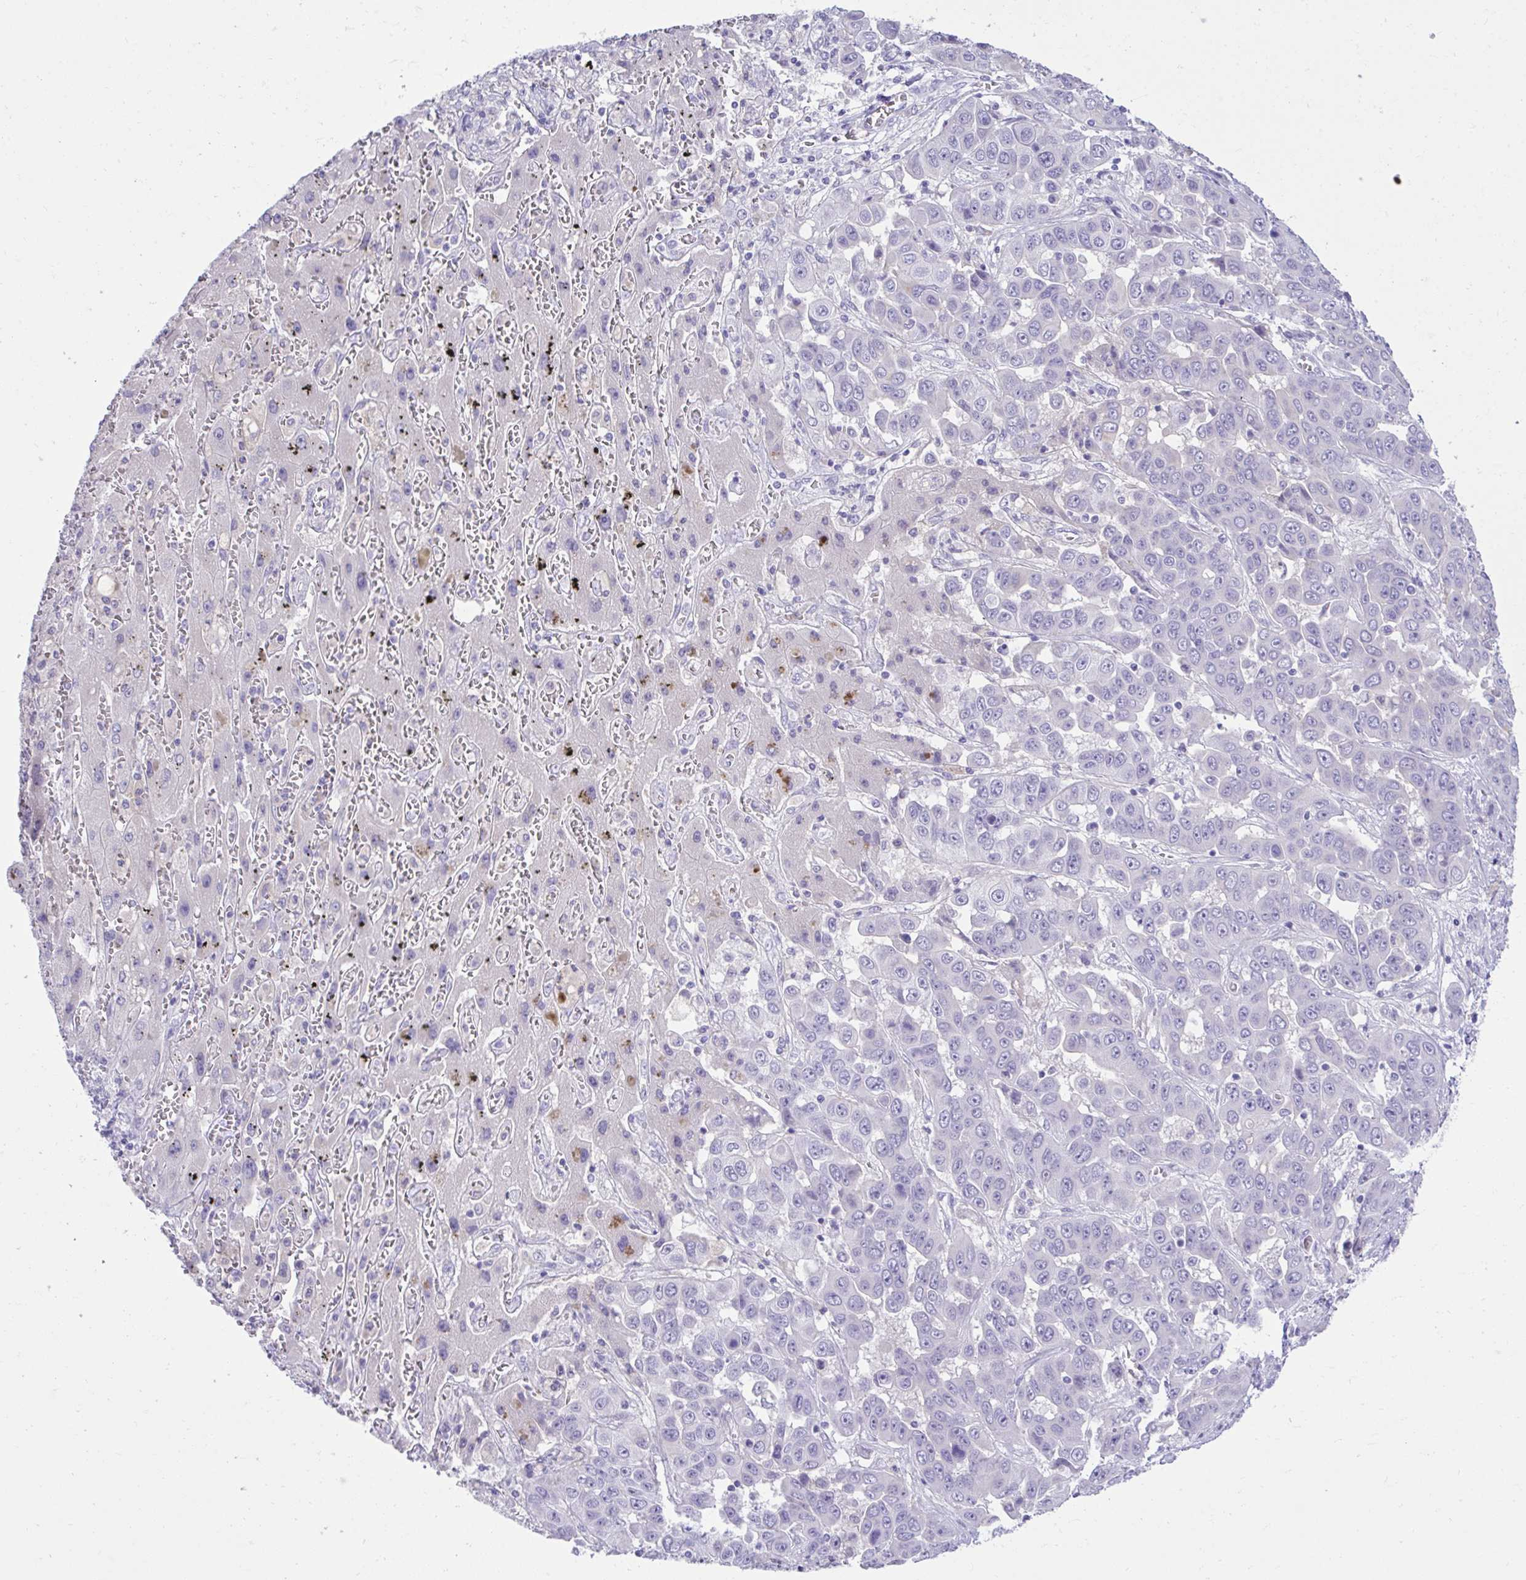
{"staining": {"intensity": "negative", "quantity": "none", "location": "none"}, "tissue": "liver cancer", "cell_type": "Tumor cells", "image_type": "cancer", "snomed": [{"axis": "morphology", "description": "Cholangiocarcinoma"}, {"axis": "topography", "description": "Liver"}], "caption": "Immunohistochemical staining of human liver cholangiocarcinoma reveals no significant expression in tumor cells. (DAB immunohistochemistry visualized using brightfield microscopy, high magnification).", "gene": "PLEKHH1", "patient": {"sex": "female", "age": 52}}